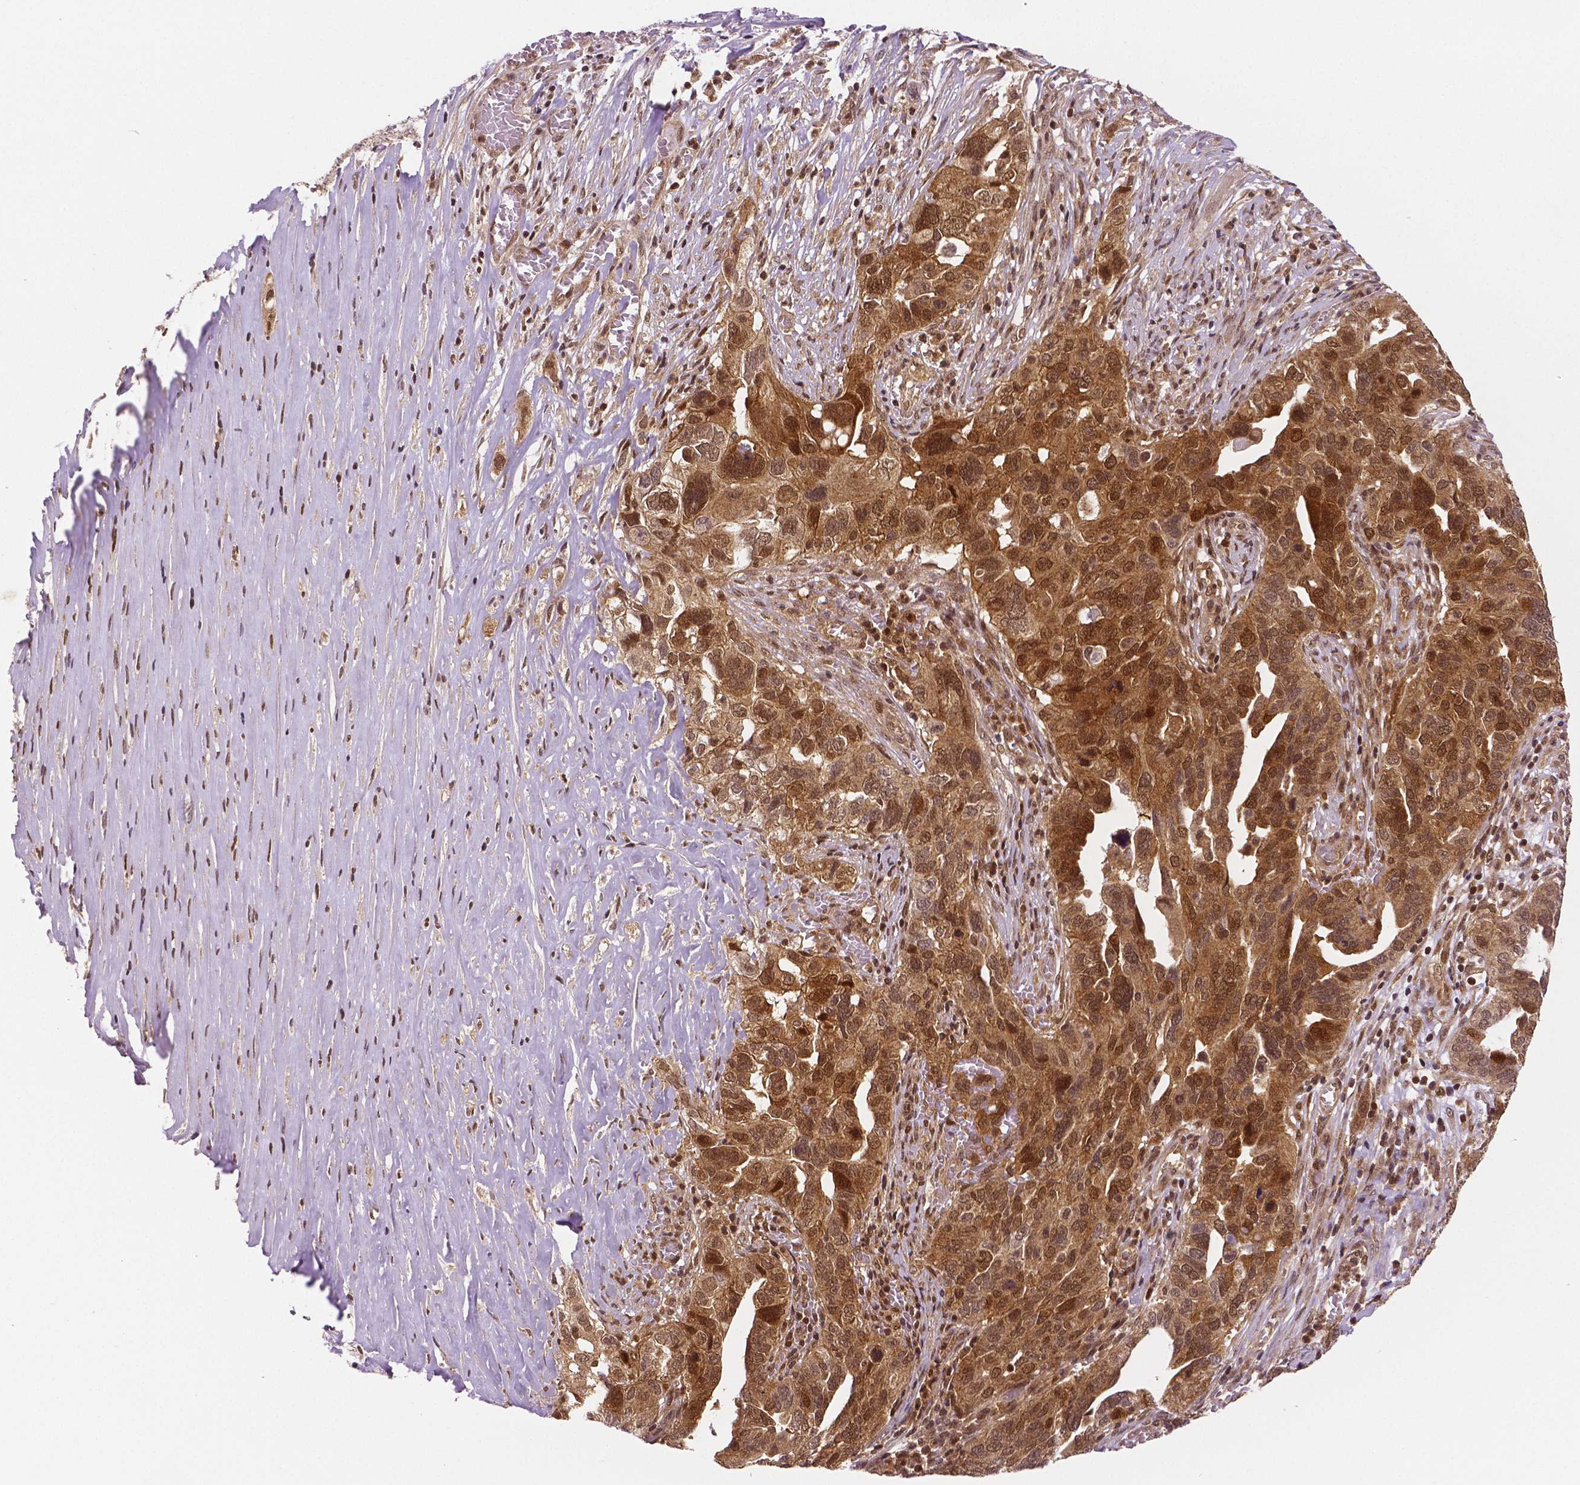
{"staining": {"intensity": "moderate", "quantity": ">75%", "location": "cytoplasmic/membranous,nuclear"}, "tissue": "ovarian cancer", "cell_type": "Tumor cells", "image_type": "cancer", "snomed": [{"axis": "morphology", "description": "Carcinoma, endometroid"}, {"axis": "topography", "description": "Soft tissue"}, {"axis": "topography", "description": "Ovary"}], "caption": "Protein analysis of ovarian cancer tissue displays moderate cytoplasmic/membranous and nuclear positivity in about >75% of tumor cells.", "gene": "STAT3", "patient": {"sex": "female", "age": 52}}